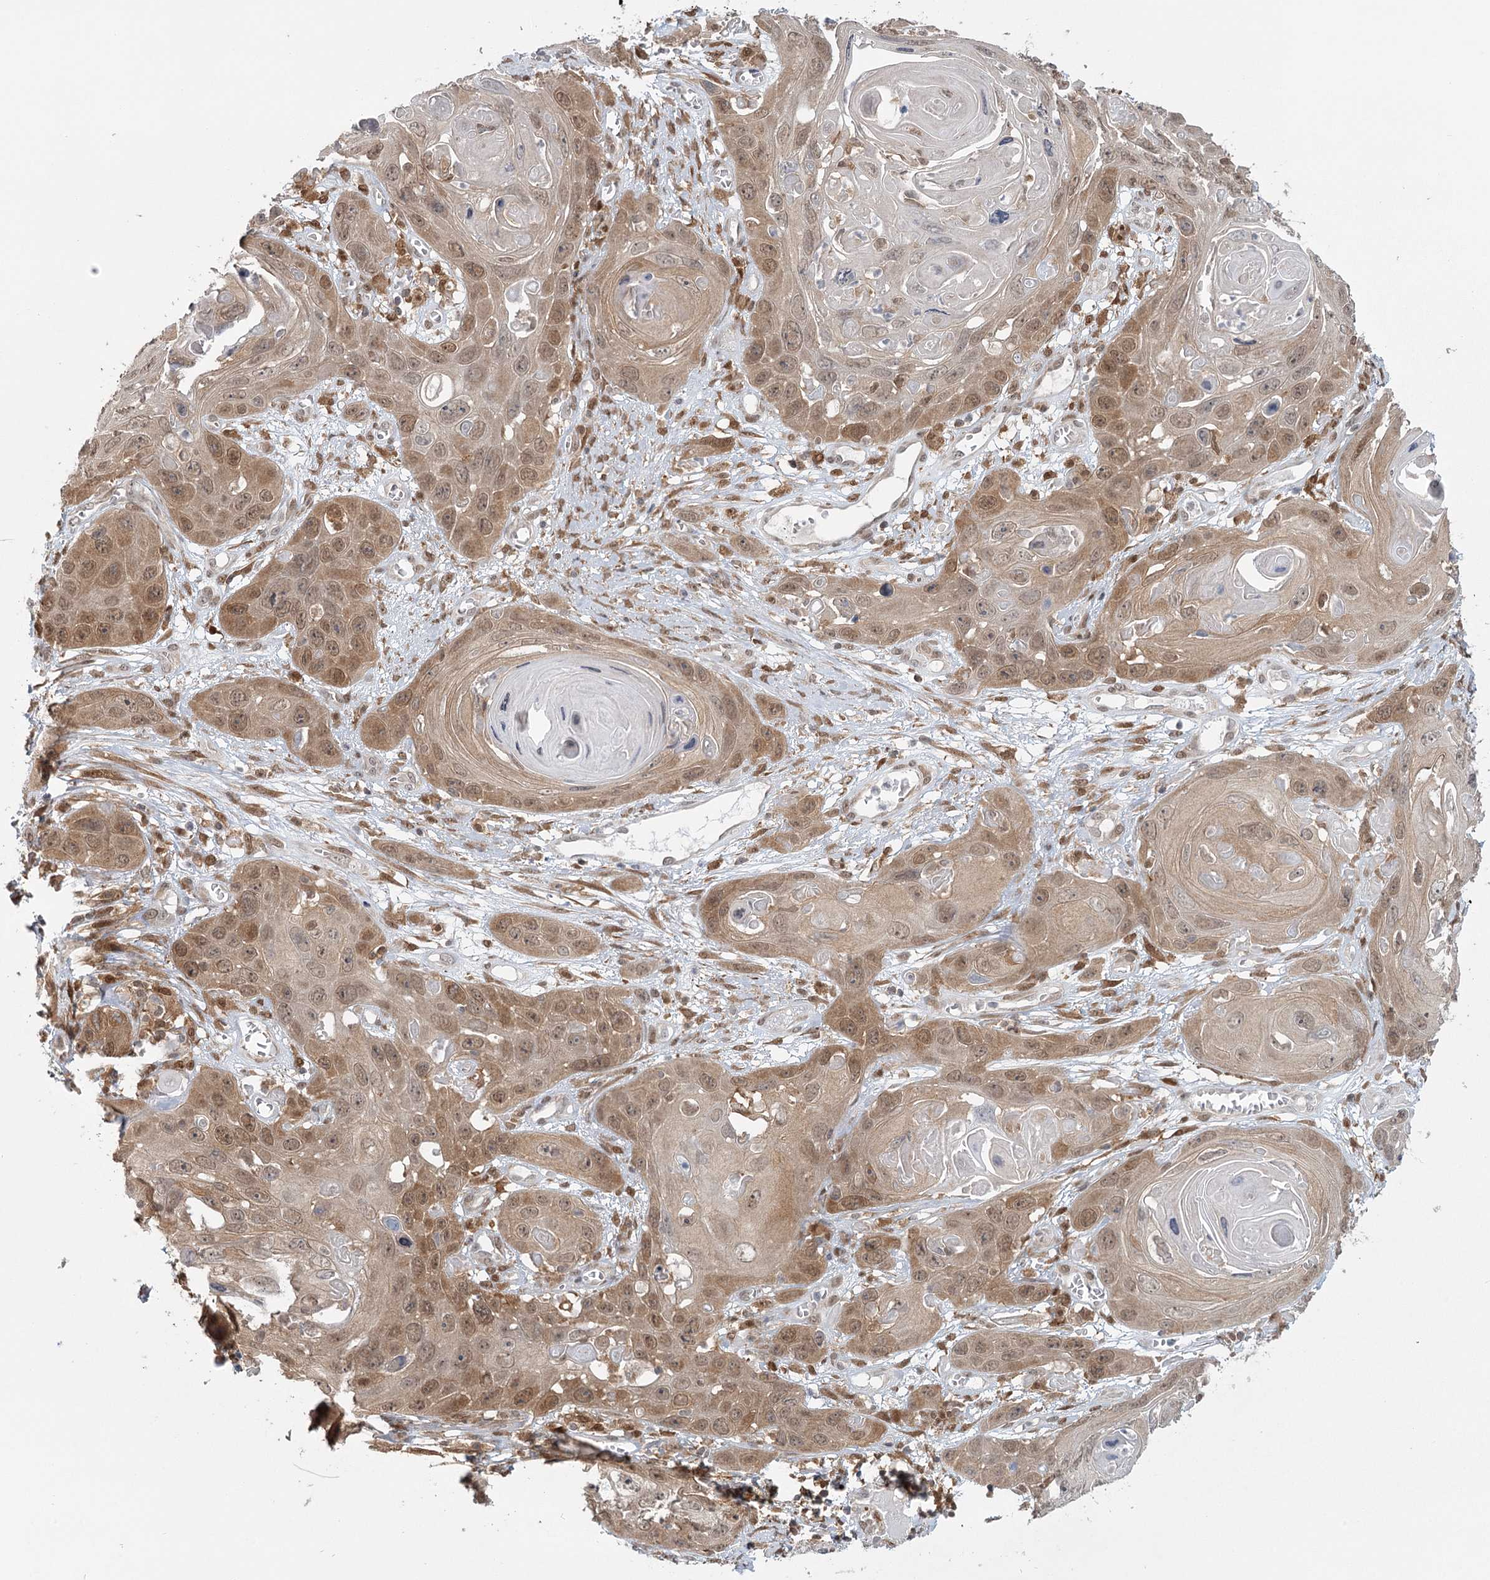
{"staining": {"intensity": "moderate", "quantity": "25%-75%", "location": "cytoplasmic/membranous,nuclear"}, "tissue": "skin cancer", "cell_type": "Tumor cells", "image_type": "cancer", "snomed": [{"axis": "morphology", "description": "Squamous cell carcinoma, NOS"}, {"axis": "topography", "description": "Skin"}], "caption": "The immunohistochemical stain shows moderate cytoplasmic/membranous and nuclear staining in tumor cells of skin cancer tissue. The staining was performed using DAB (3,3'-diaminobenzidine) to visualize the protein expression in brown, while the nuclei were stained in blue with hematoxylin (Magnification: 20x).", "gene": "TMEM70", "patient": {"sex": "male", "age": 55}}